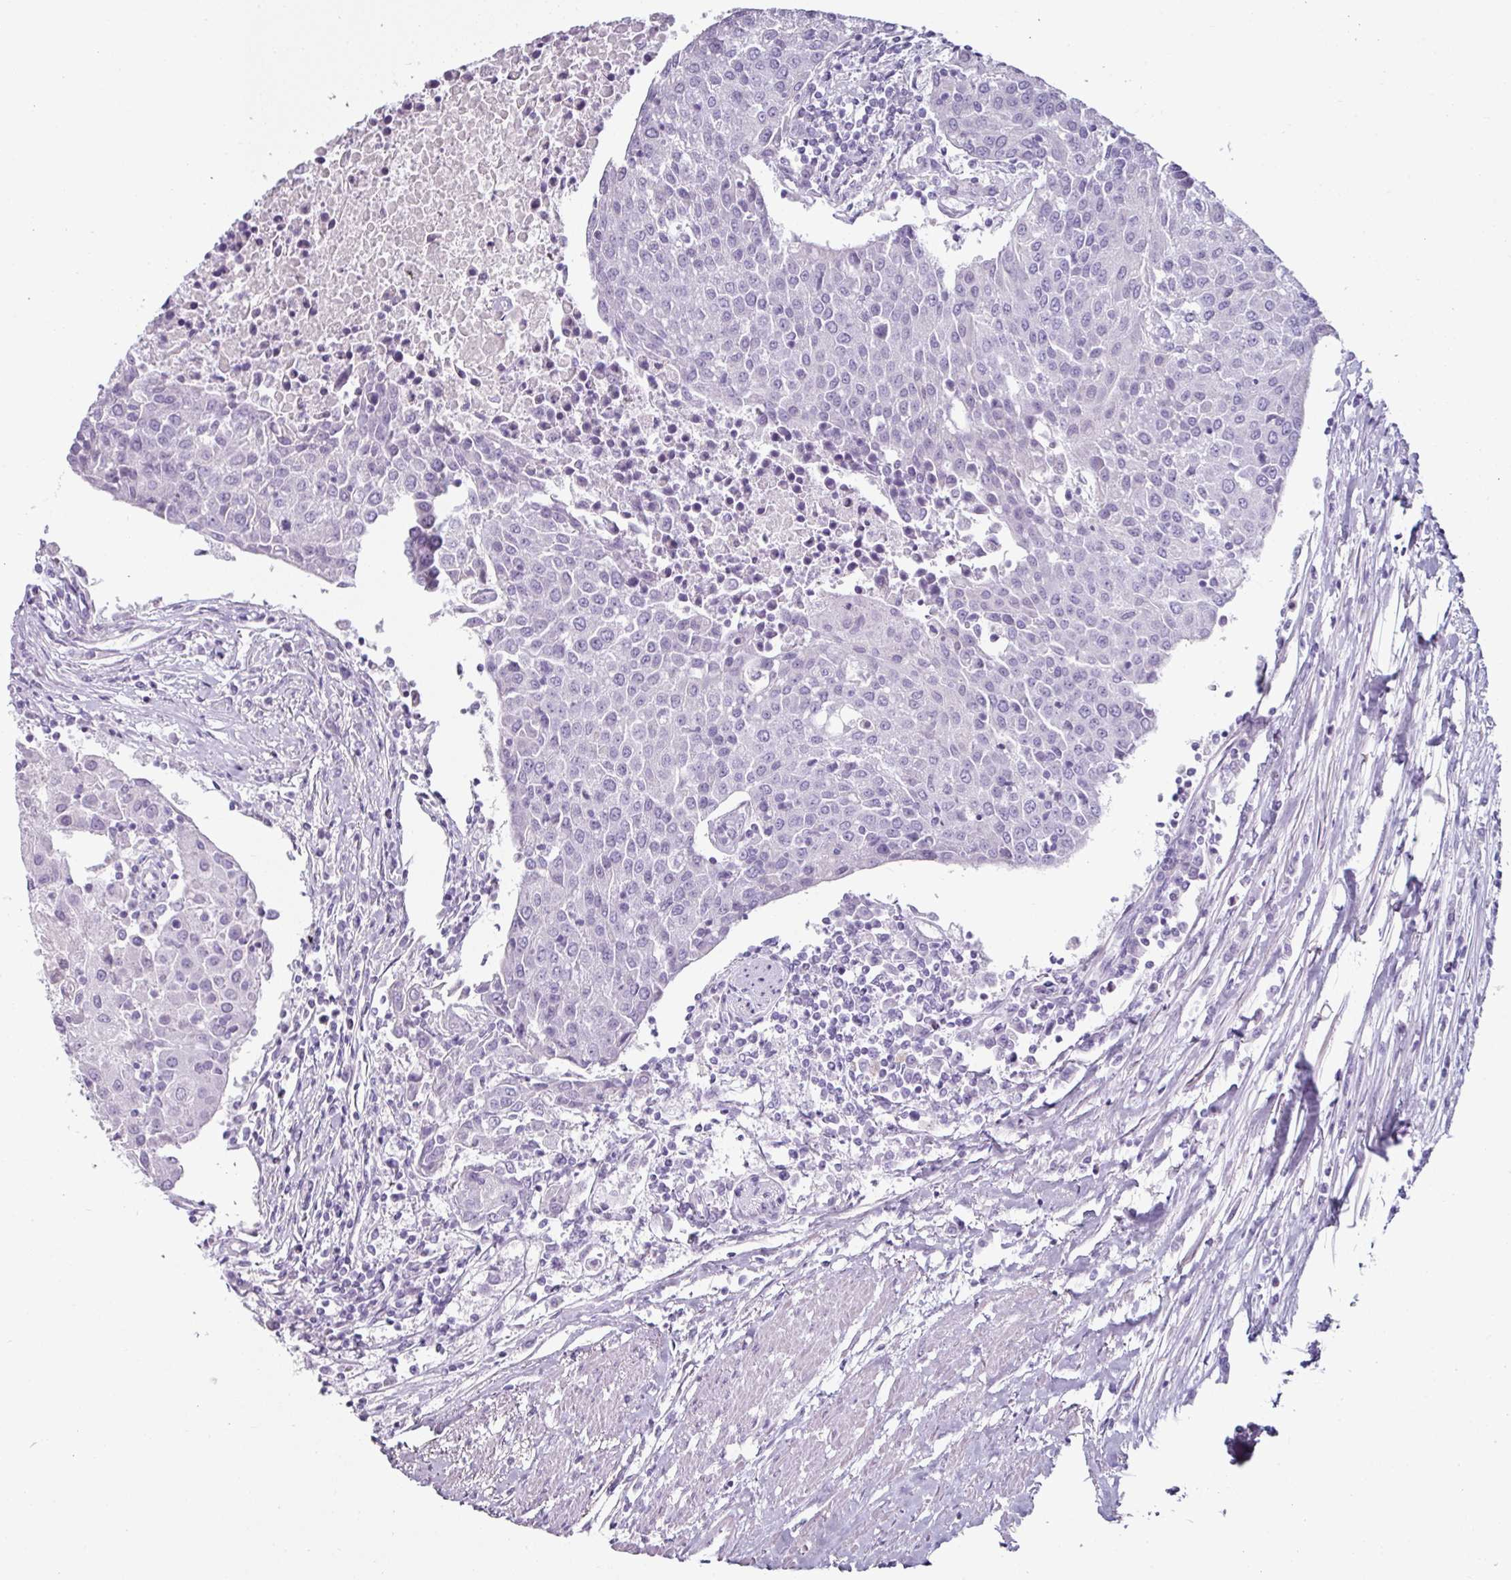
{"staining": {"intensity": "negative", "quantity": "none", "location": "none"}, "tissue": "urothelial cancer", "cell_type": "Tumor cells", "image_type": "cancer", "snomed": [{"axis": "morphology", "description": "Urothelial carcinoma, High grade"}, {"axis": "topography", "description": "Urinary bladder"}], "caption": "Tumor cells show no significant protein positivity in urothelial cancer.", "gene": "CLCA1", "patient": {"sex": "female", "age": 85}}